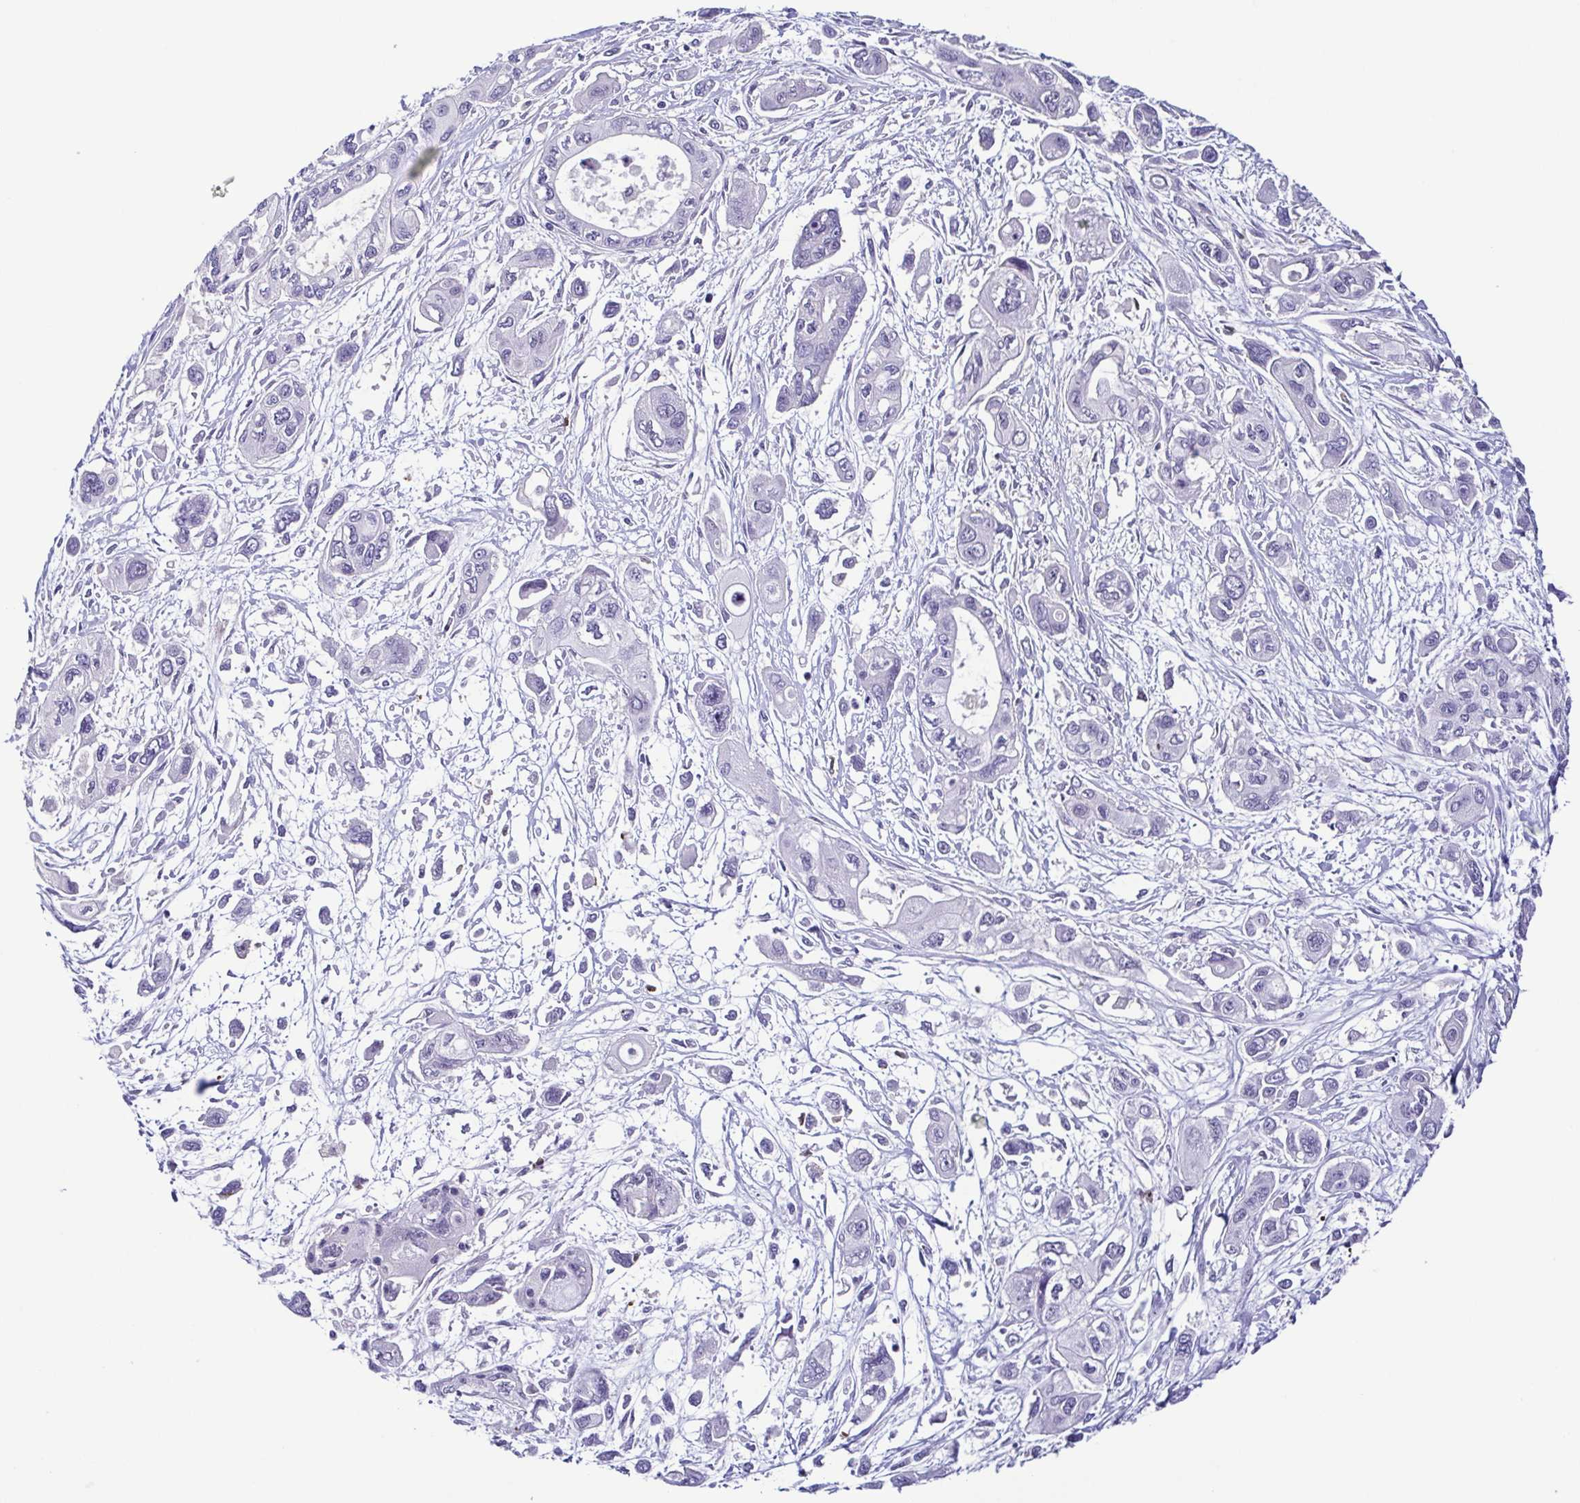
{"staining": {"intensity": "negative", "quantity": "none", "location": "none"}, "tissue": "pancreatic cancer", "cell_type": "Tumor cells", "image_type": "cancer", "snomed": [{"axis": "morphology", "description": "Adenocarcinoma, NOS"}, {"axis": "topography", "description": "Pancreas"}], "caption": "Immunohistochemistry of pancreatic cancer (adenocarcinoma) displays no positivity in tumor cells.", "gene": "TERT", "patient": {"sex": "female", "age": 47}}